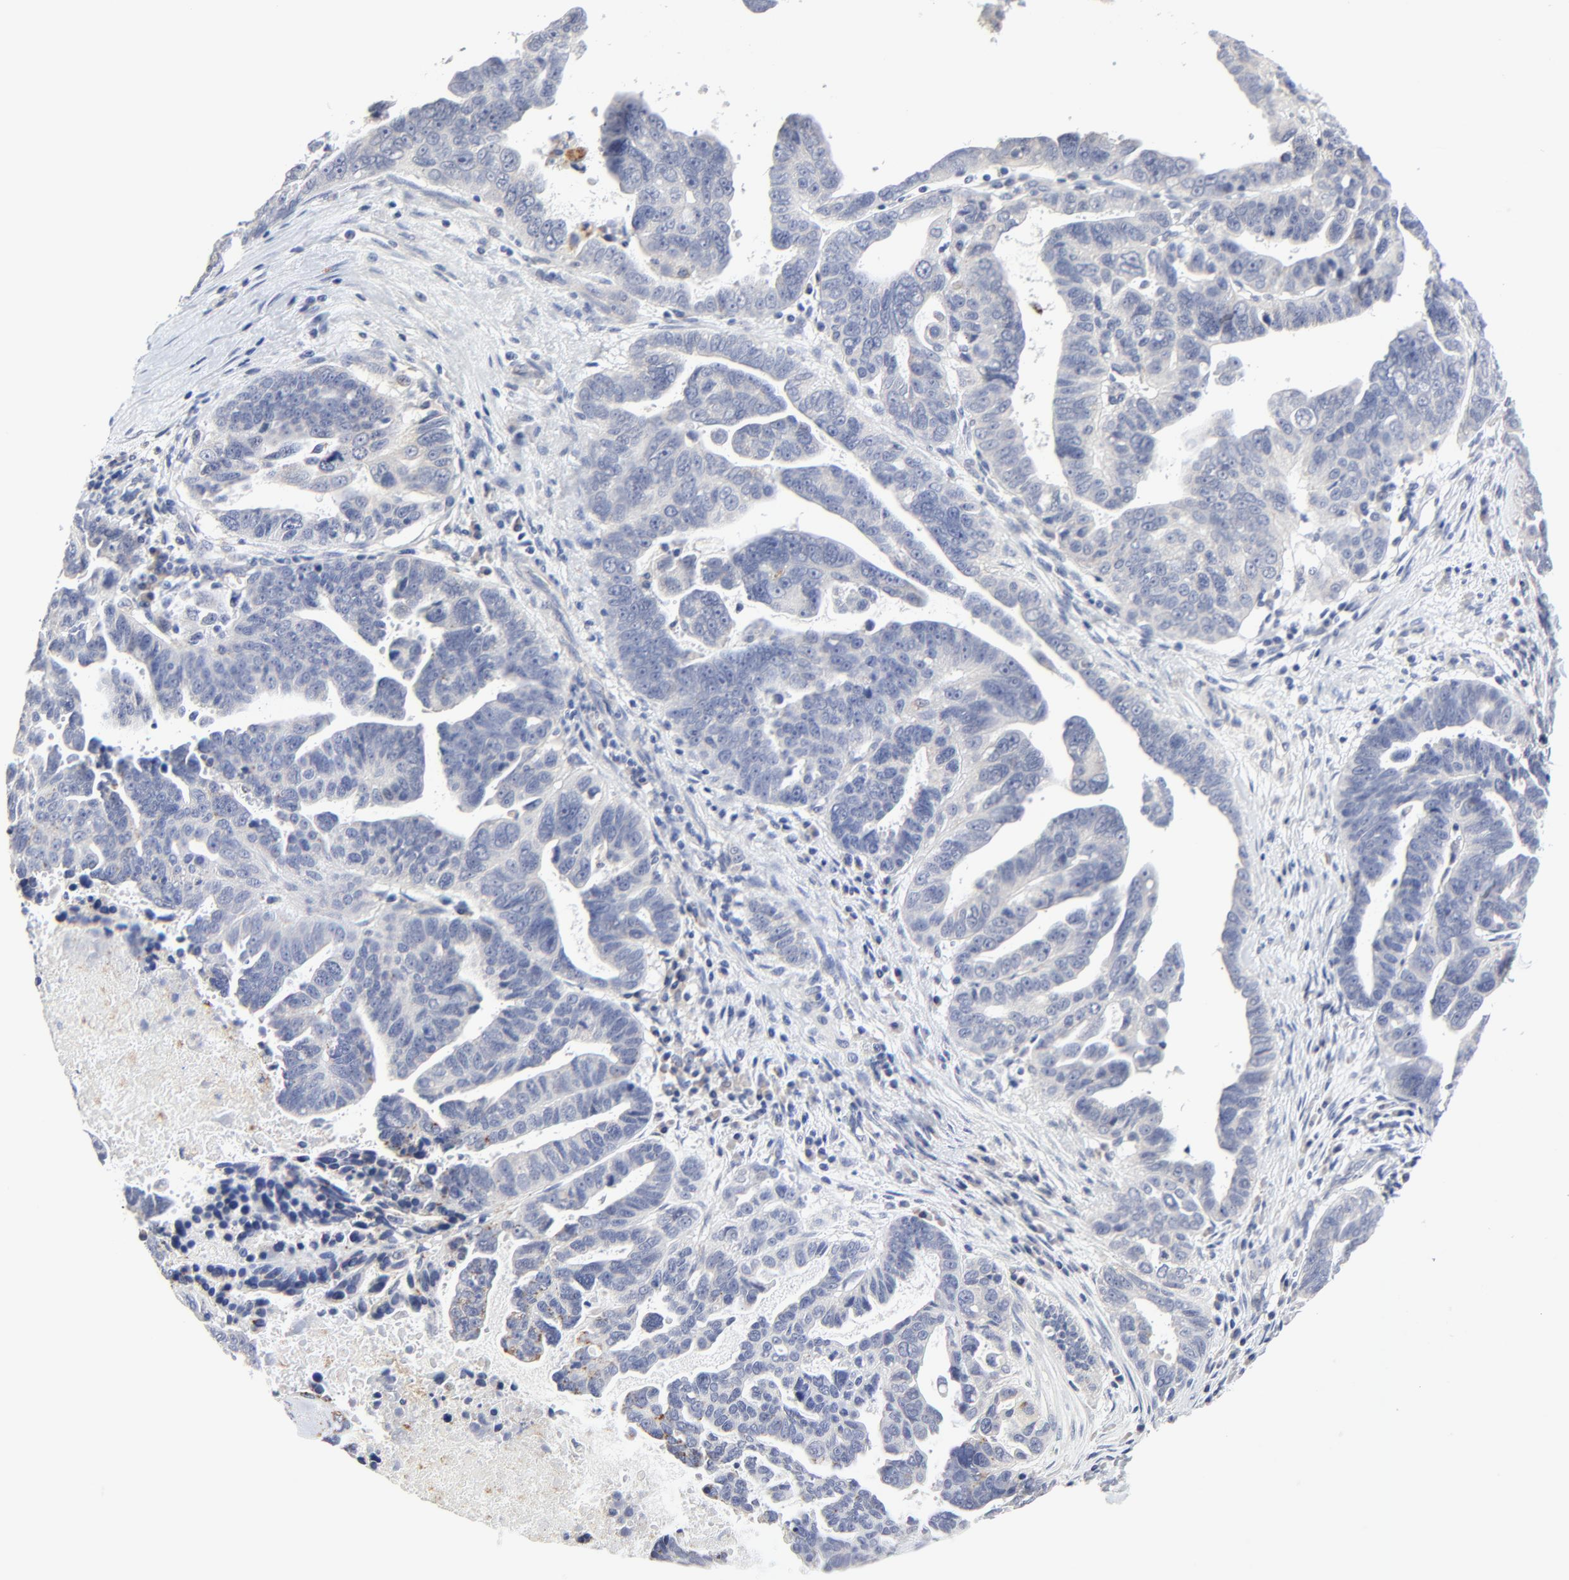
{"staining": {"intensity": "weak", "quantity": "<25%", "location": "cytoplasmic/membranous"}, "tissue": "ovarian cancer", "cell_type": "Tumor cells", "image_type": "cancer", "snomed": [{"axis": "morphology", "description": "Carcinoma, endometroid"}, {"axis": "morphology", "description": "Cystadenocarcinoma, serous, NOS"}, {"axis": "topography", "description": "Ovary"}], "caption": "The micrograph shows no staining of tumor cells in ovarian endometroid carcinoma.", "gene": "DHRSX", "patient": {"sex": "female", "age": 45}}